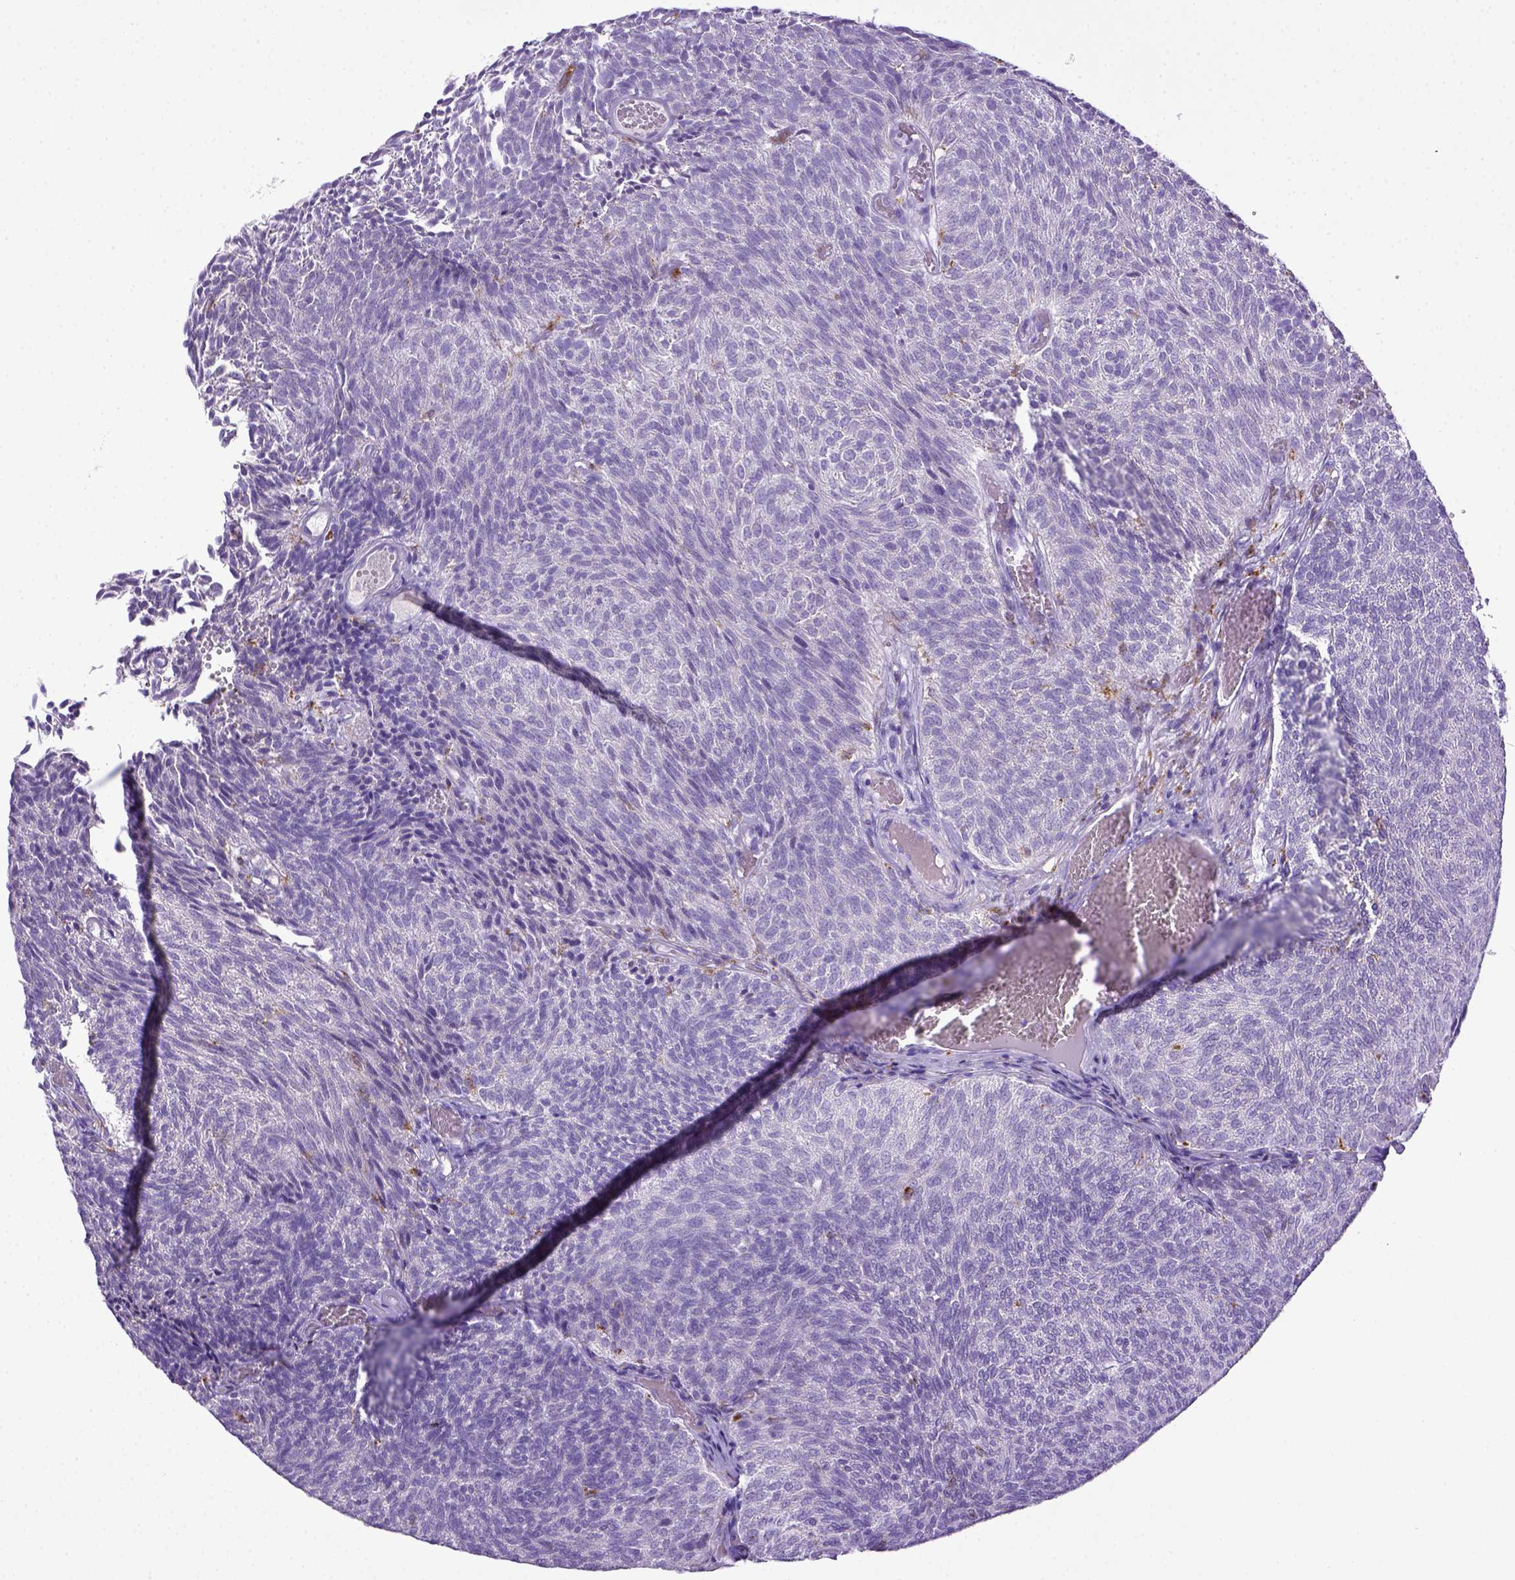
{"staining": {"intensity": "negative", "quantity": "none", "location": "none"}, "tissue": "urothelial cancer", "cell_type": "Tumor cells", "image_type": "cancer", "snomed": [{"axis": "morphology", "description": "Urothelial carcinoma, Low grade"}, {"axis": "topography", "description": "Urinary bladder"}], "caption": "High magnification brightfield microscopy of urothelial carcinoma (low-grade) stained with DAB (3,3'-diaminobenzidine) (brown) and counterstained with hematoxylin (blue): tumor cells show no significant staining.", "gene": "CD68", "patient": {"sex": "male", "age": 77}}